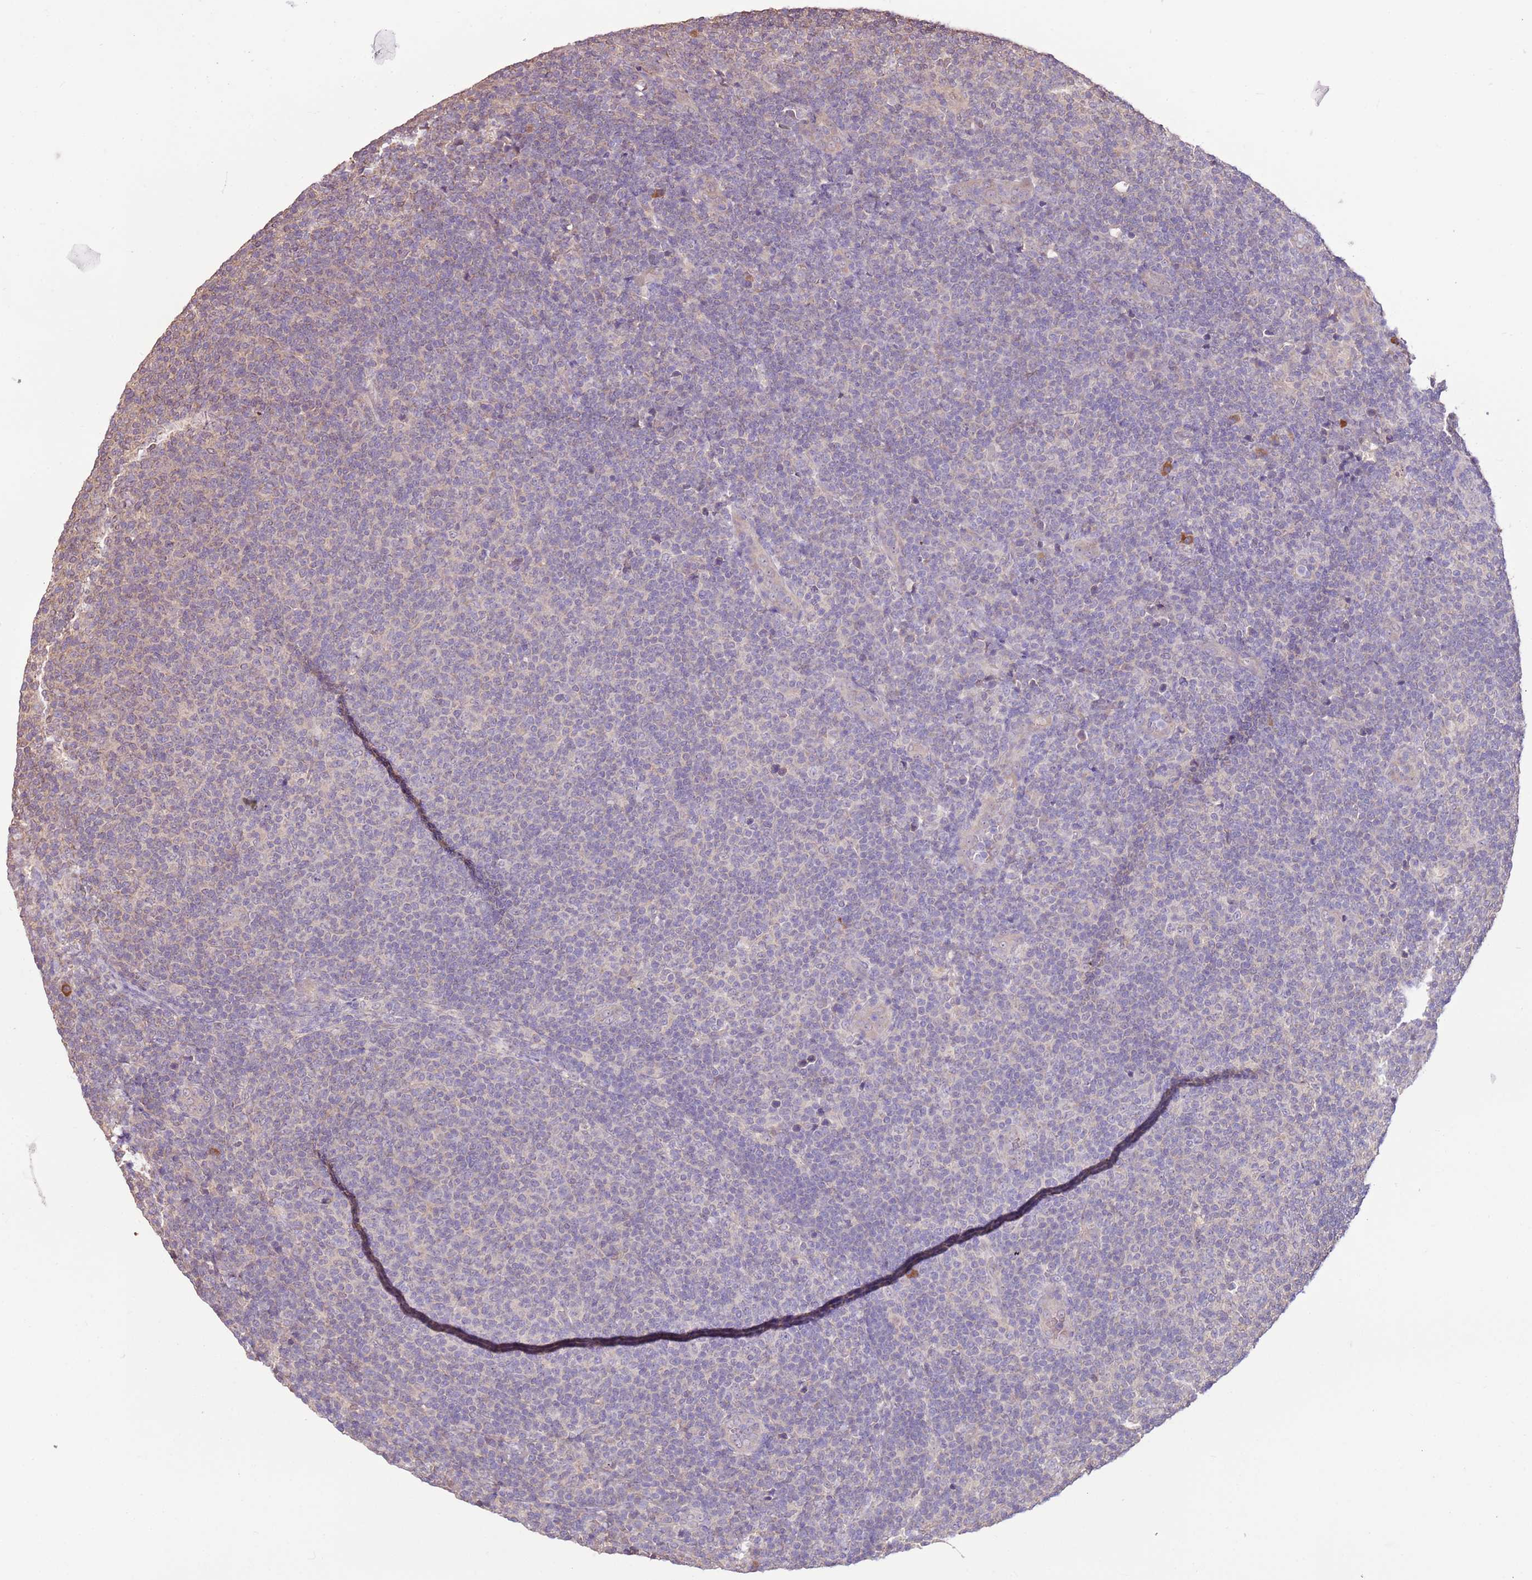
{"staining": {"intensity": "negative", "quantity": "none", "location": "none"}, "tissue": "lymphoma", "cell_type": "Tumor cells", "image_type": "cancer", "snomed": [{"axis": "morphology", "description": "Malignant lymphoma, non-Hodgkin's type, Low grade"}, {"axis": "topography", "description": "Lymph node"}], "caption": "Image shows no significant protein expression in tumor cells of malignant lymphoma, non-Hodgkin's type (low-grade).", "gene": "BBS5", "patient": {"sex": "male", "age": 66}}